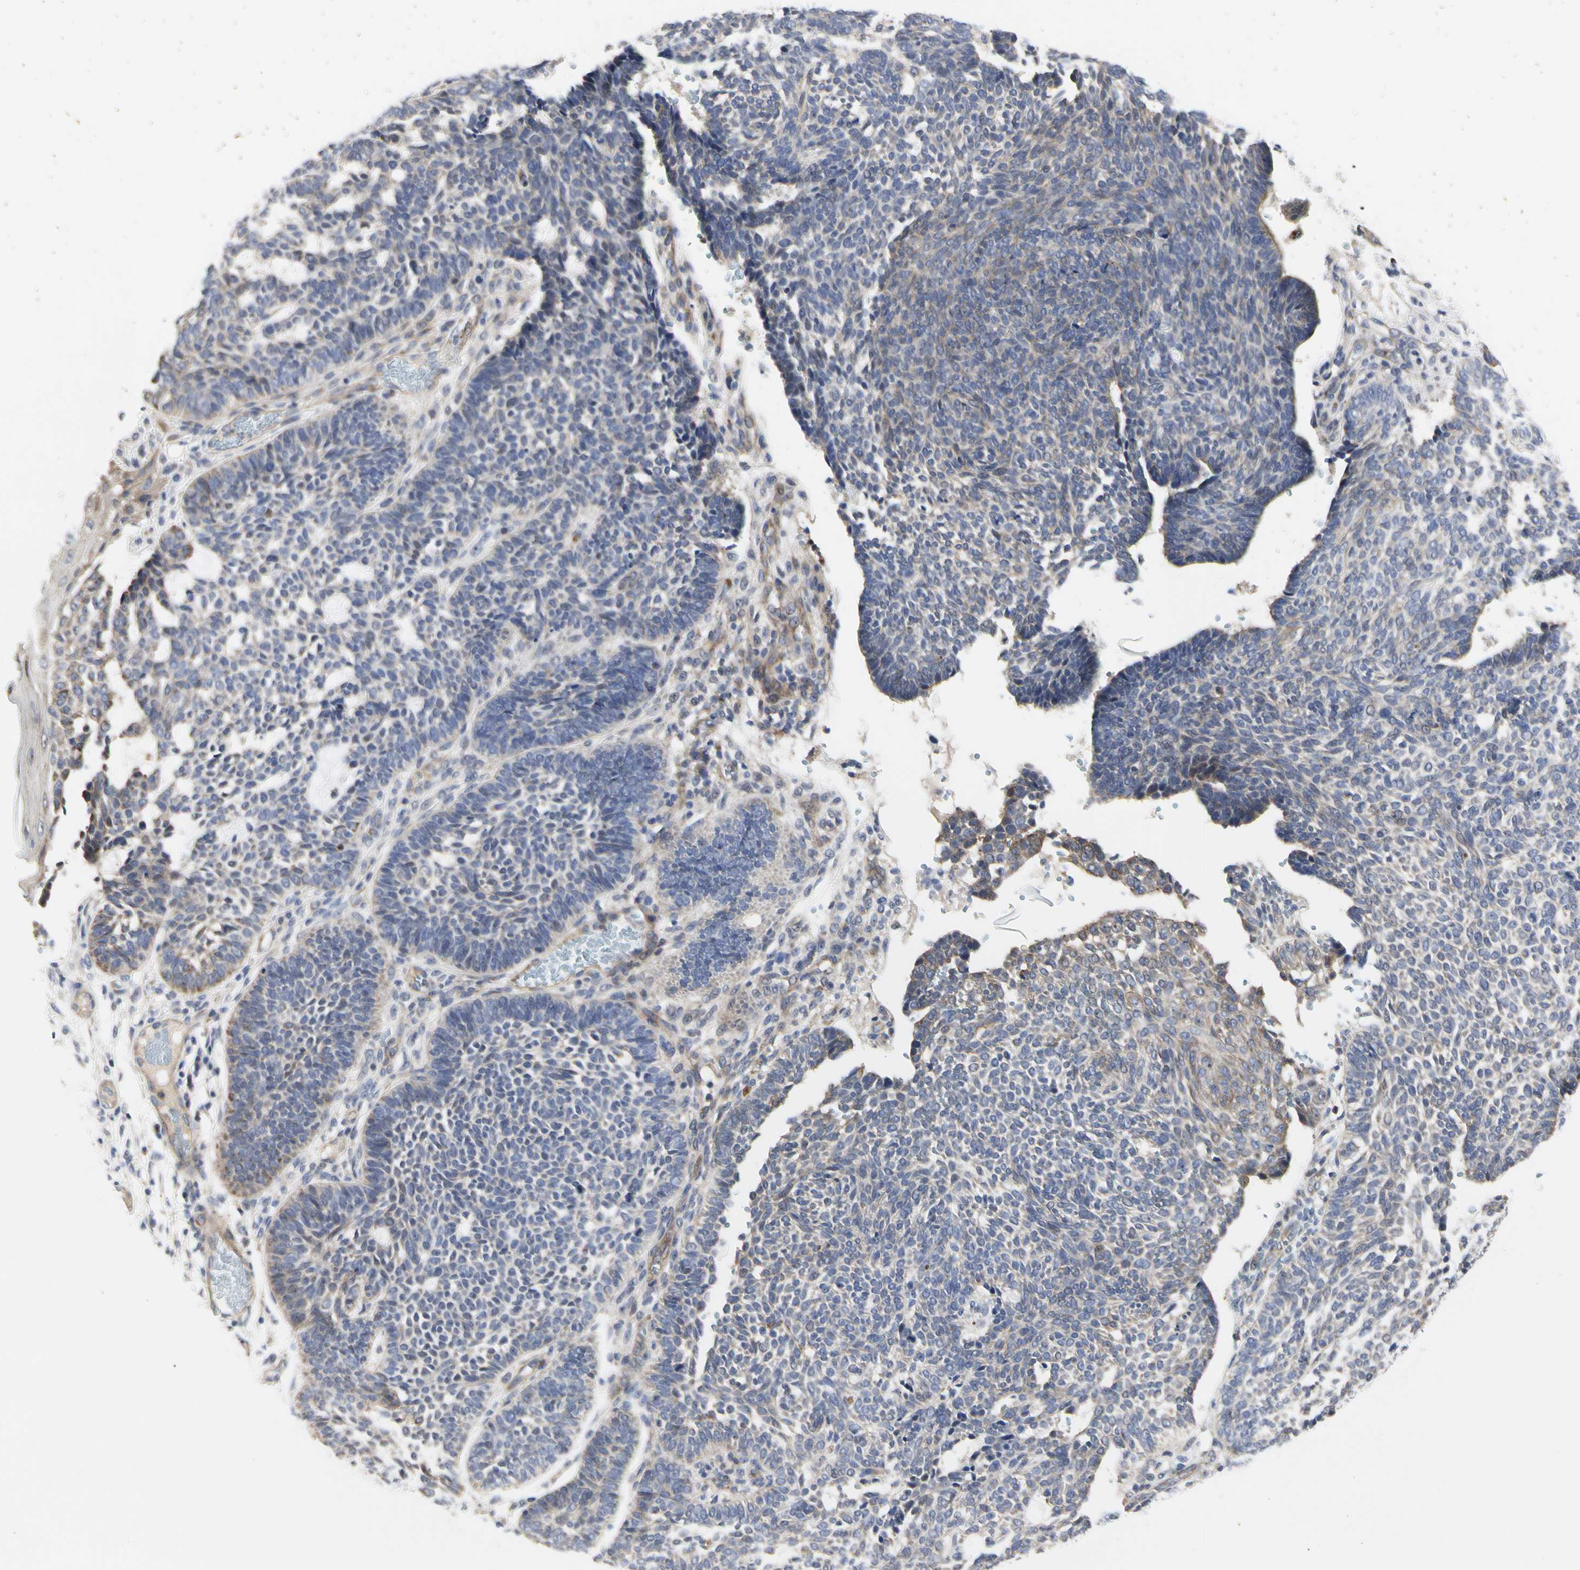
{"staining": {"intensity": "weak", "quantity": "25%-75%", "location": "cytoplasmic/membranous"}, "tissue": "skin cancer", "cell_type": "Tumor cells", "image_type": "cancer", "snomed": [{"axis": "morphology", "description": "Normal tissue, NOS"}, {"axis": "morphology", "description": "Basal cell carcinoma"}, {"axis": "topography", "description": "Skin"}], "caption": "Weak cytoplasmic/membranous expression is seen in about 25%-75% of tumor cells in skin basal cell carcinoma. The protein of interest is shown in brown color, while the nuclei are stained blue.", "gene": "SHANK2", "patient": {"sex": "male", "age": 87}}